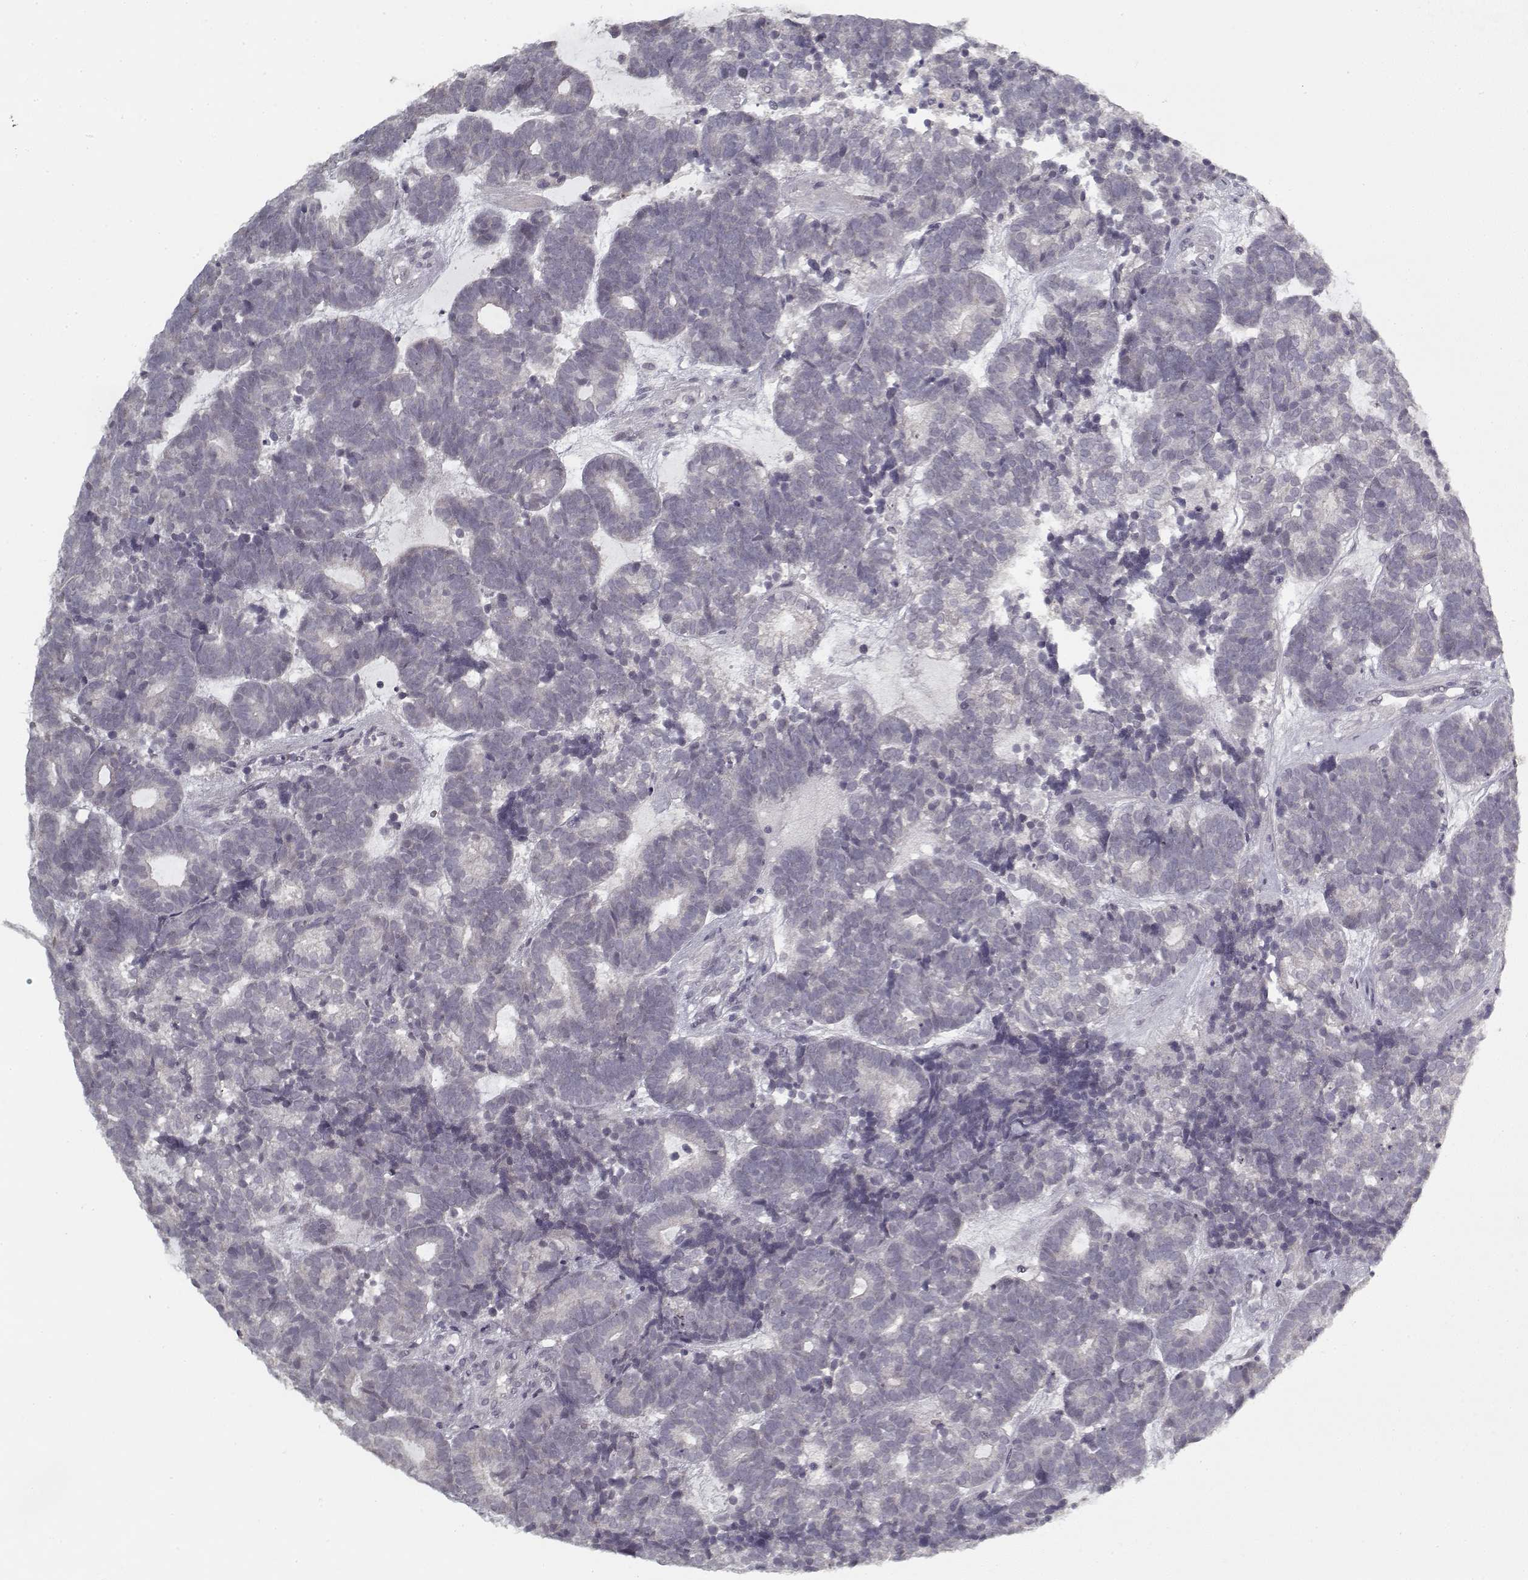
{"staining": {"intensity": "negative", "quantity": "none", "location": "none"}, "tissue": "head and neck cancer", "cell_type": "Tumor cells", "image_type": "cancer", "snomed": [{"axis": "morphology", "description": "Adenocarcinoma, NOS"}, {"axis": "topography", "description": "Head-Neck"}], "caption": "A high-resolution micrograph shows immunohistochemistry staining of adenocarcinoma (head and neck), which reveals no significant expression in tumor cells.", "gene": "LAMA2", "patient": {"sex": "female", "age": 81}}